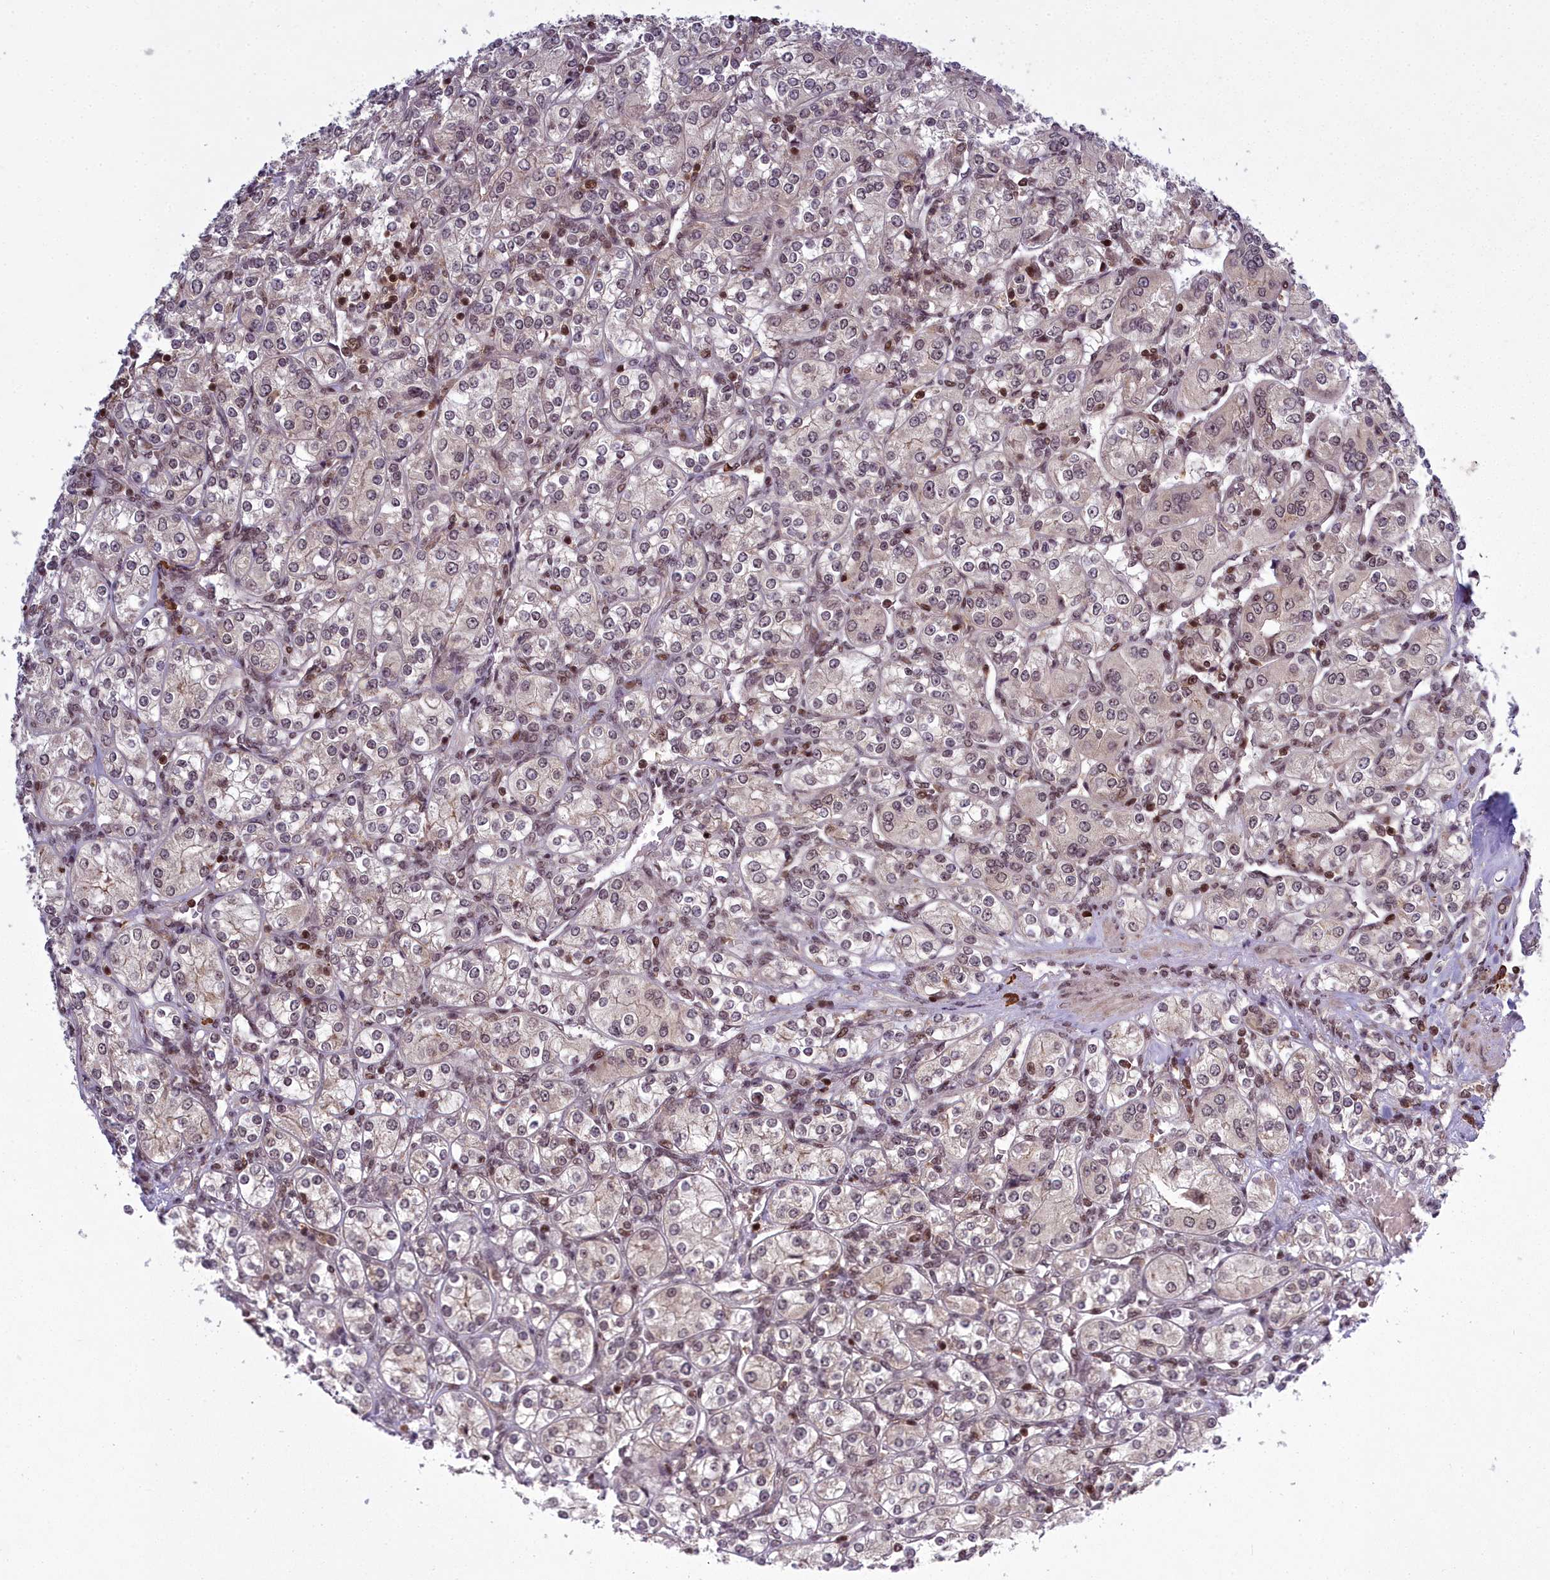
{"staining": {"intensity": "weak", "quantity": "<25%", "location": "nuclear"}, "tissue": "renal cancer", "cell_type": "Tumor cells", "image_type": "cancer", "snomed": [{"axis": "morphology", "description": "Adenocarcinoma, NOS"}, {"axis": "topography", "description": "Kidney"}], "caption": "Immunohistochemical staining of renal adenocarcinoma displays no significant staining in tumor cells. The staining was performed using DAB (3,3'-diaminobenzidine) to visualize the protein expression in brown, while the nuclei were stained in blue with hematoxylin (Magnification: 20x).", "gene": "GMEB1", "patient": {"sex": "male", "age": 77}}